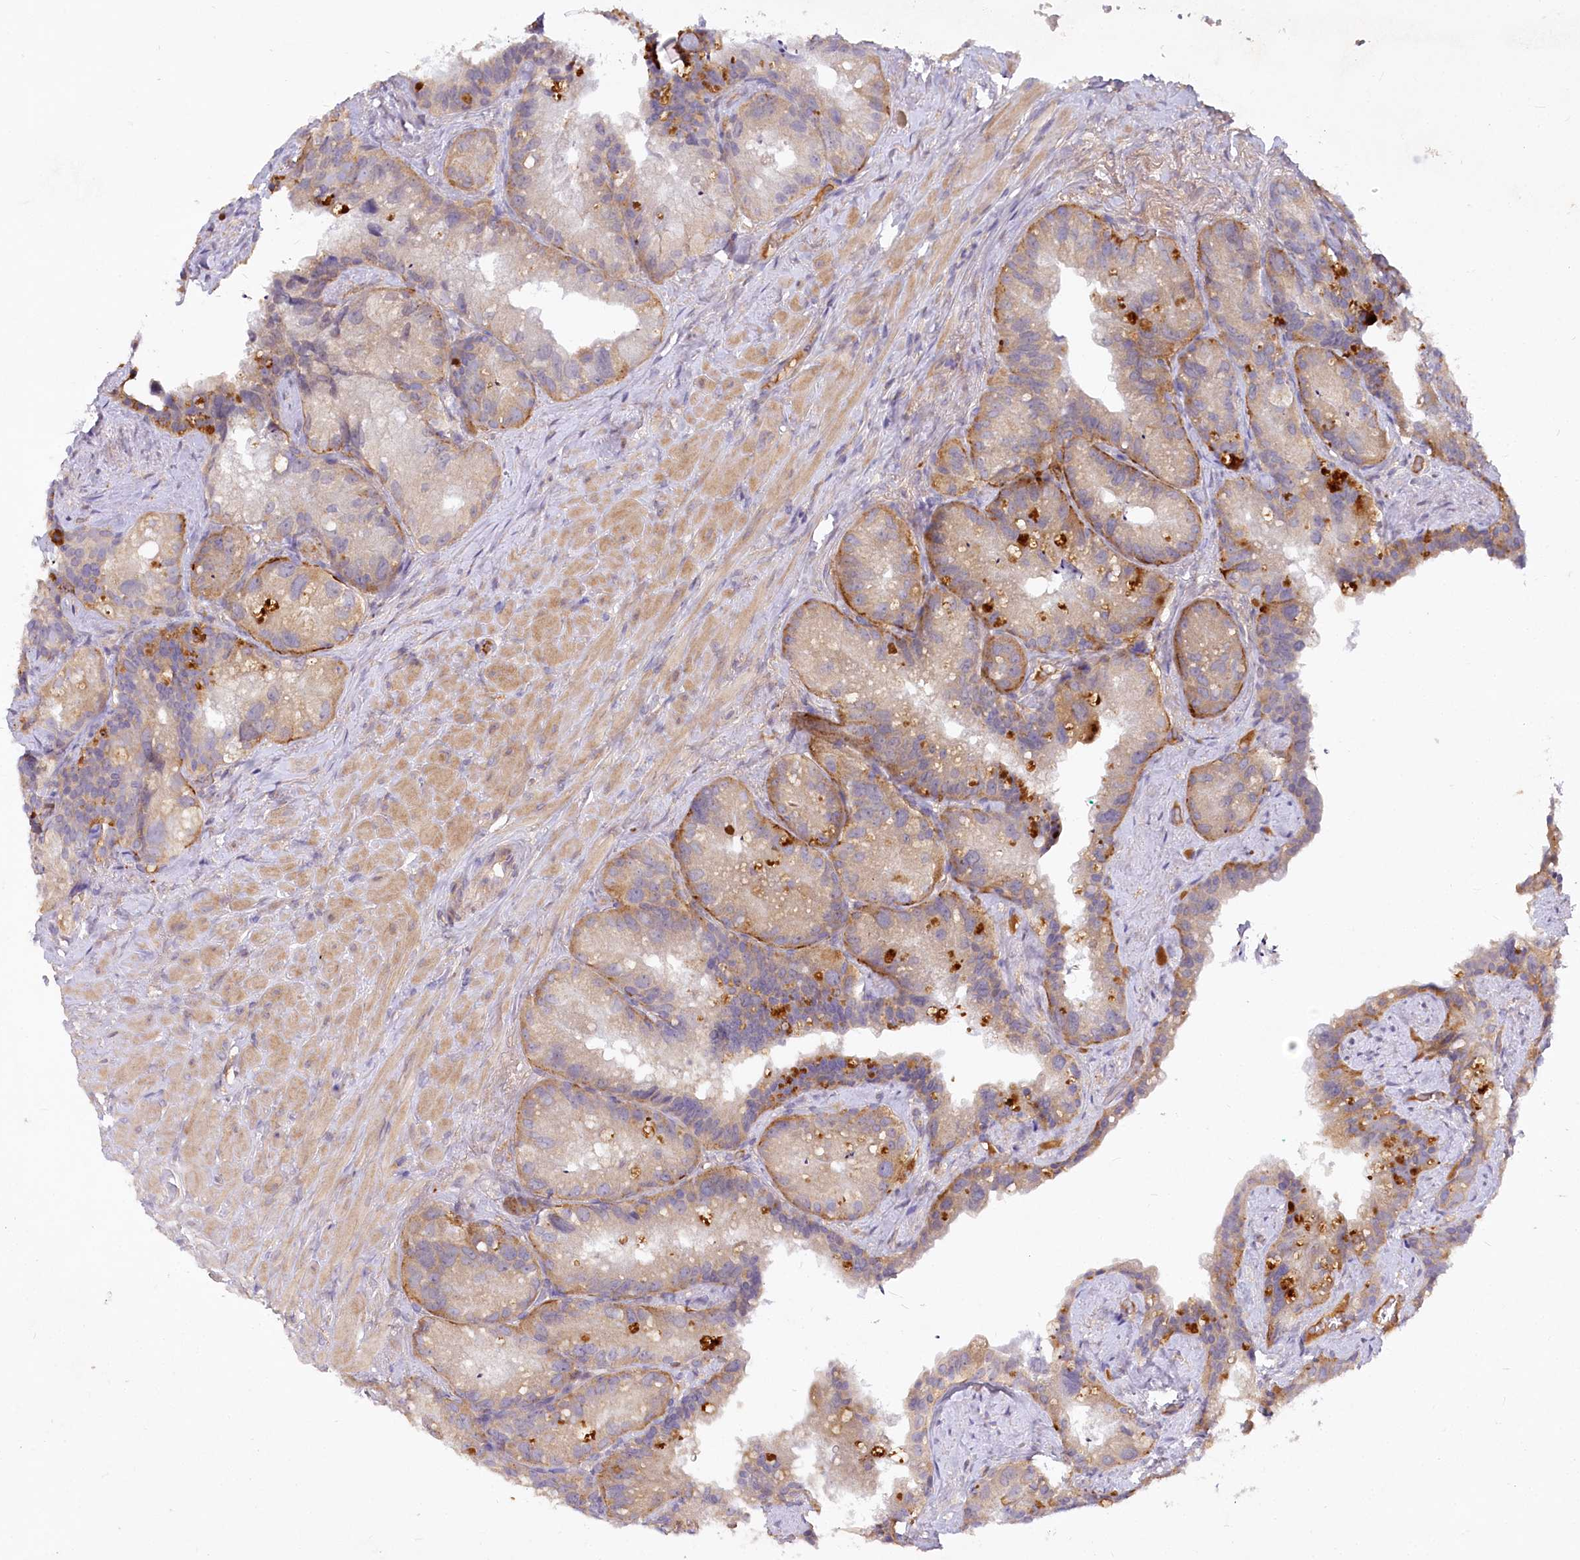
{"staining": {"intensity": "moderate", "quantity": "25%-75%", "location": "cytoplasmic/membranous"}, "tissue": "prostate cancer", "cell_type": "Tumor cells", "image_type": "cancer", "snomed": [{"axis": "morphology", "description": "Normal tissue, NOS"}, {"axis": "morphology", "description": "Adenocarcinoma, Low grade"}, {"axis": "topography", "description": "Prostate"}], "caption": "Moderate cytoplasmic/membranous staining is seen in approximately 25%-75% of tumor cells in prostate cancer (adenocarcinoma (low-grade)). The staining was performed using DAB to visualize the protein expression in brown, while the nuclei were stained in blue with hematoxylin (Magnification: 20x).", "gene": "EFHC2", "patient": {"sex": "male", "age": 72}}